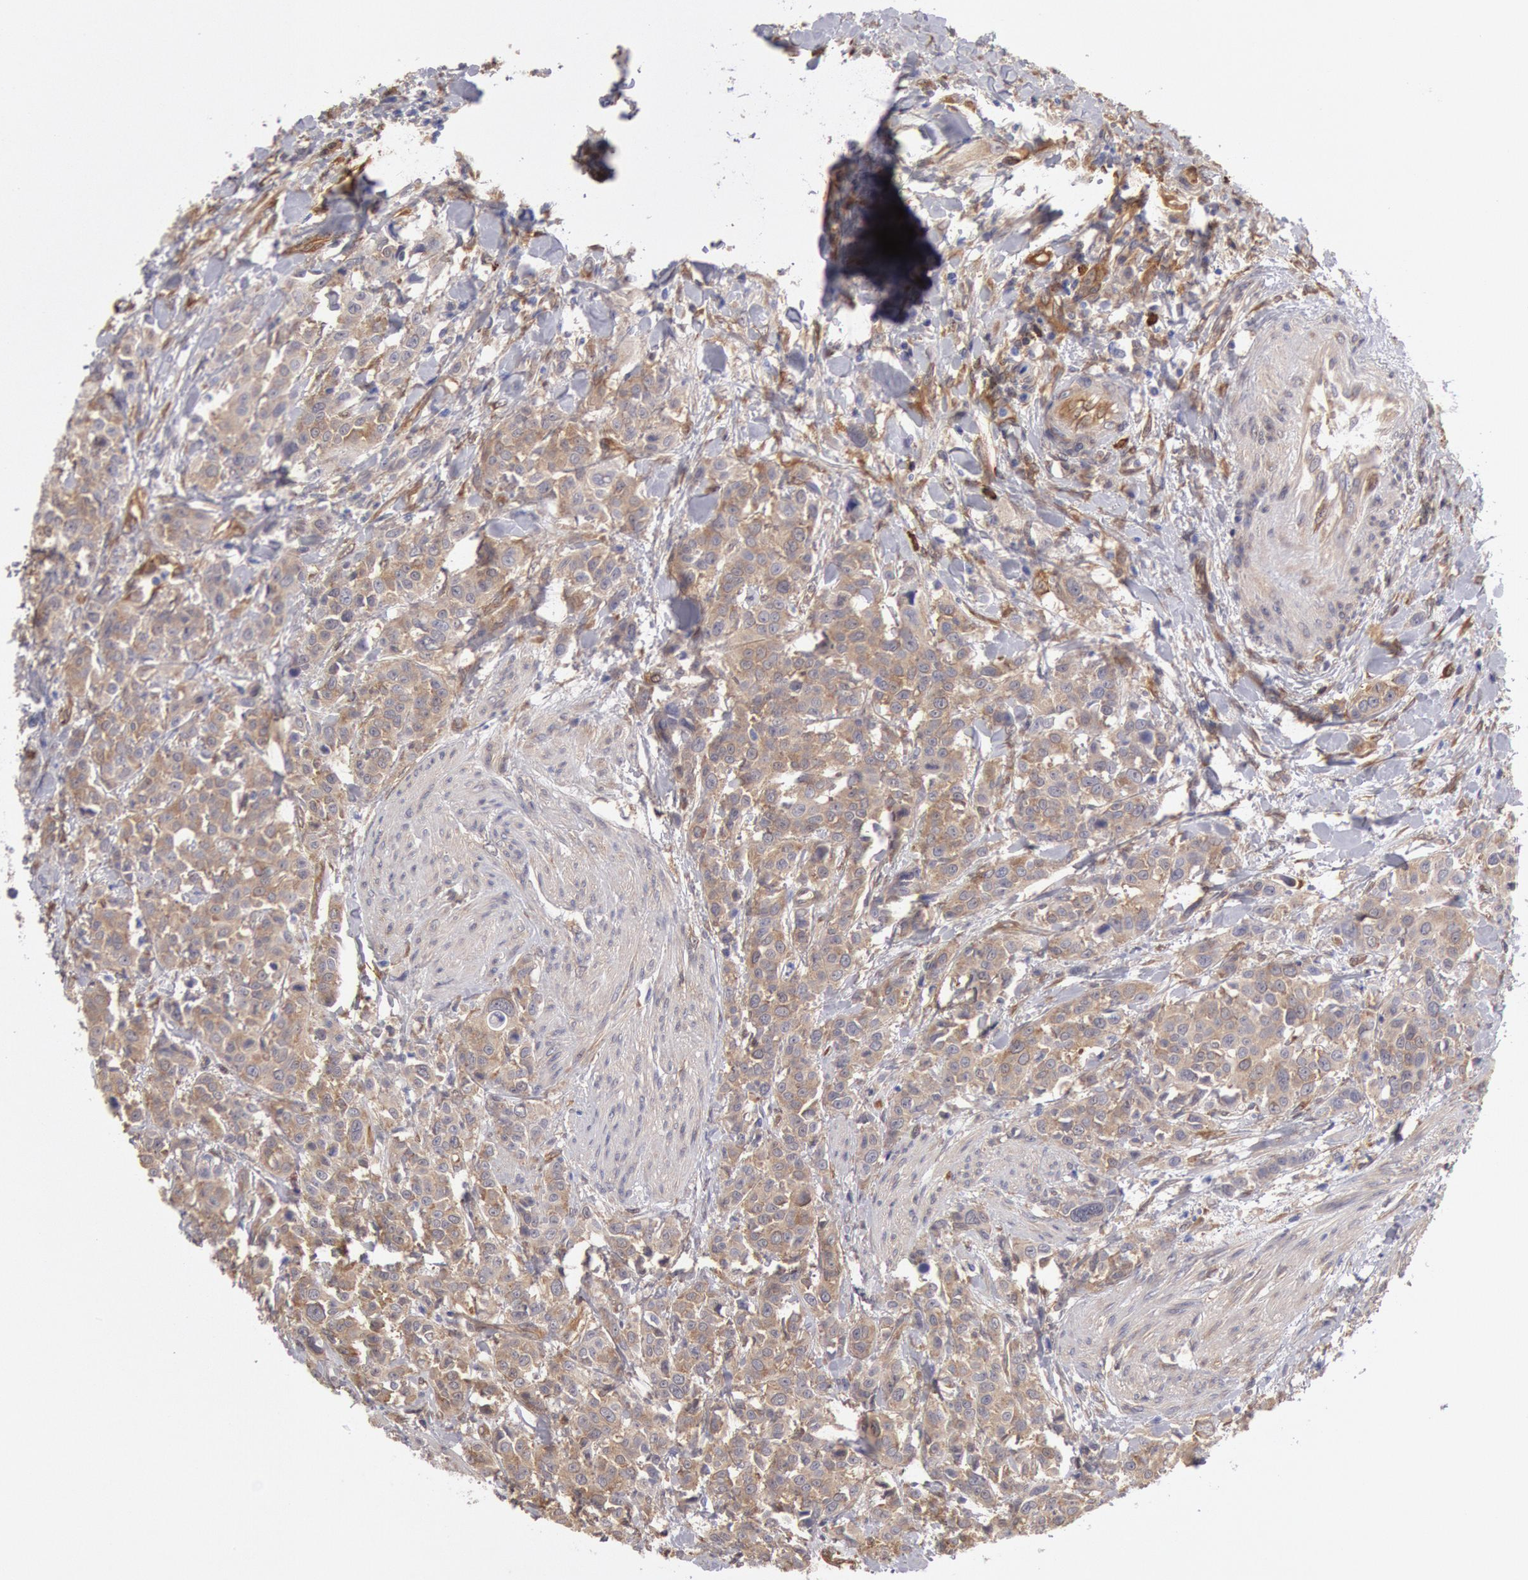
{"staining": {"intensity": "moderate", "quantity": ">75%", "location": "cytoplasmic/membranous"}, "tissue": "urothelial cancer", "cell_type": "Tumor cells", "image_type": "cancer", "snomed": [{"axis": "morphology", "description": "Urothelial carcinoma, High grade"}, {"axis": "topography", "description": "Urinary bladder"}], "caption": "IHC histopathology image of neoplastic tissue: urothelial cancer stained using immunohistochemistry displays medium levels of moderate protein expression localized specifically in the cytoplasmic/membranous of tumor cells, appearing as a cytoplasmic/membranous brown color.", "gene": "CCDC50", "patient": {"sex": "male", "age": 56}}